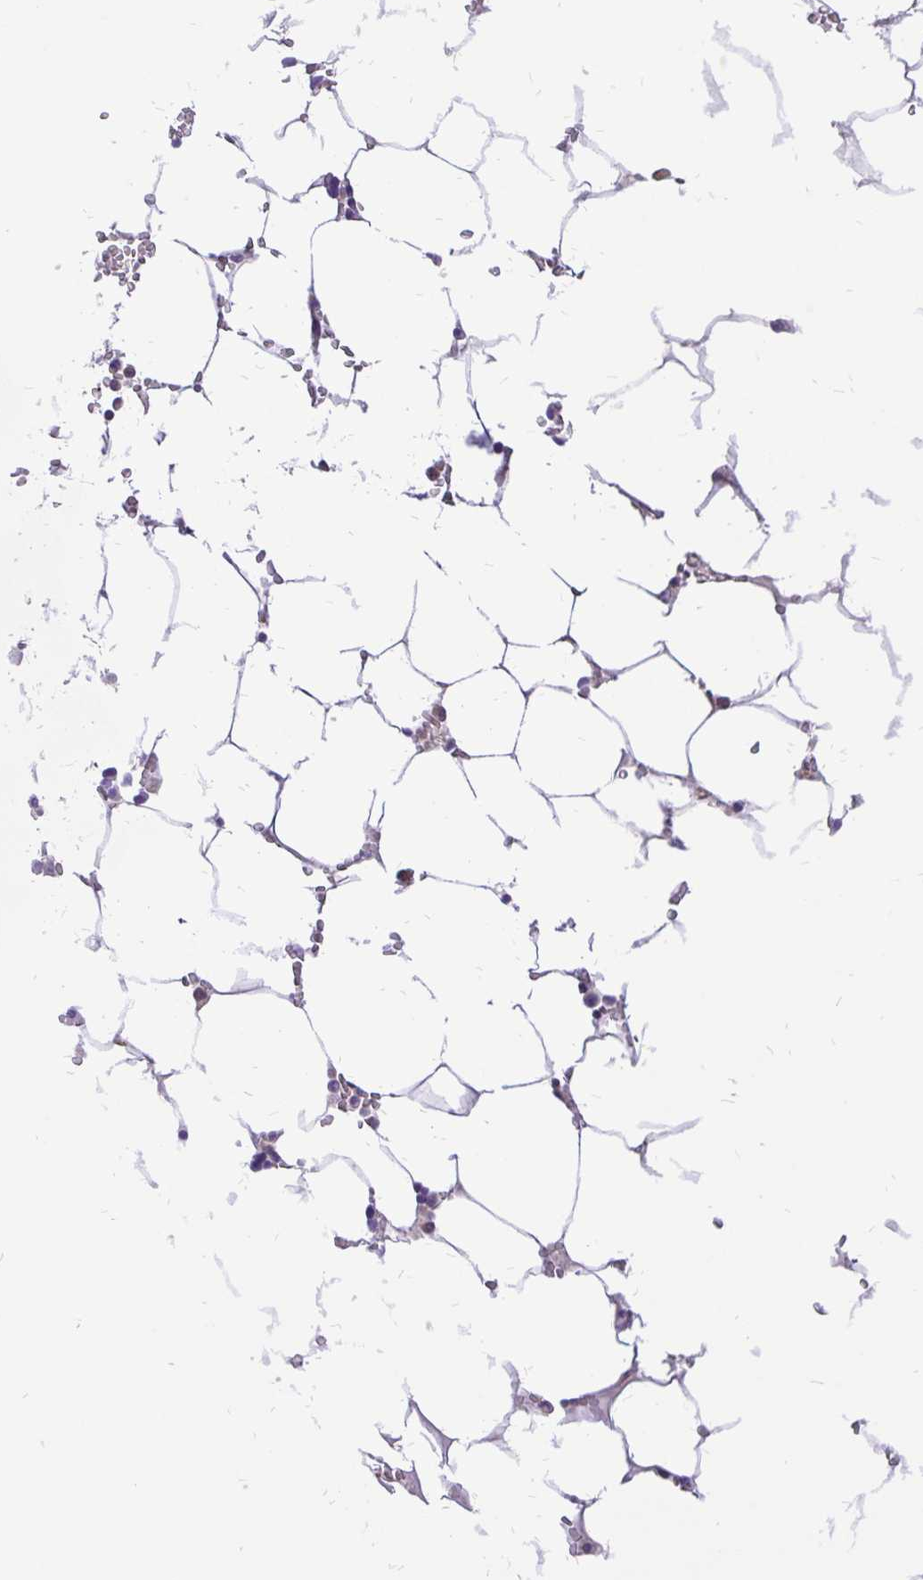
{"staining": {"intensity": "negative", "quantity": "none", "location": "none"}, "tissue": "bone marrow", "cell_type": "Hematopoietic cells", "image_type": "normal", "snomed": [{"axis": "morphology", "description": "Normal tissue, NOS"}, {"axis": "topography", "description": "Bone marrow"}], "caption": "Immunohistochemical staining of unremarkable bone marrow displays no significant expression in hematopoietic cells. (DAB (3,3'-diaminobenzidine) IHC with hematoxylin counter stain).", "gene": "EIF5A", "patient": {"sex": "male", "age": 64}}